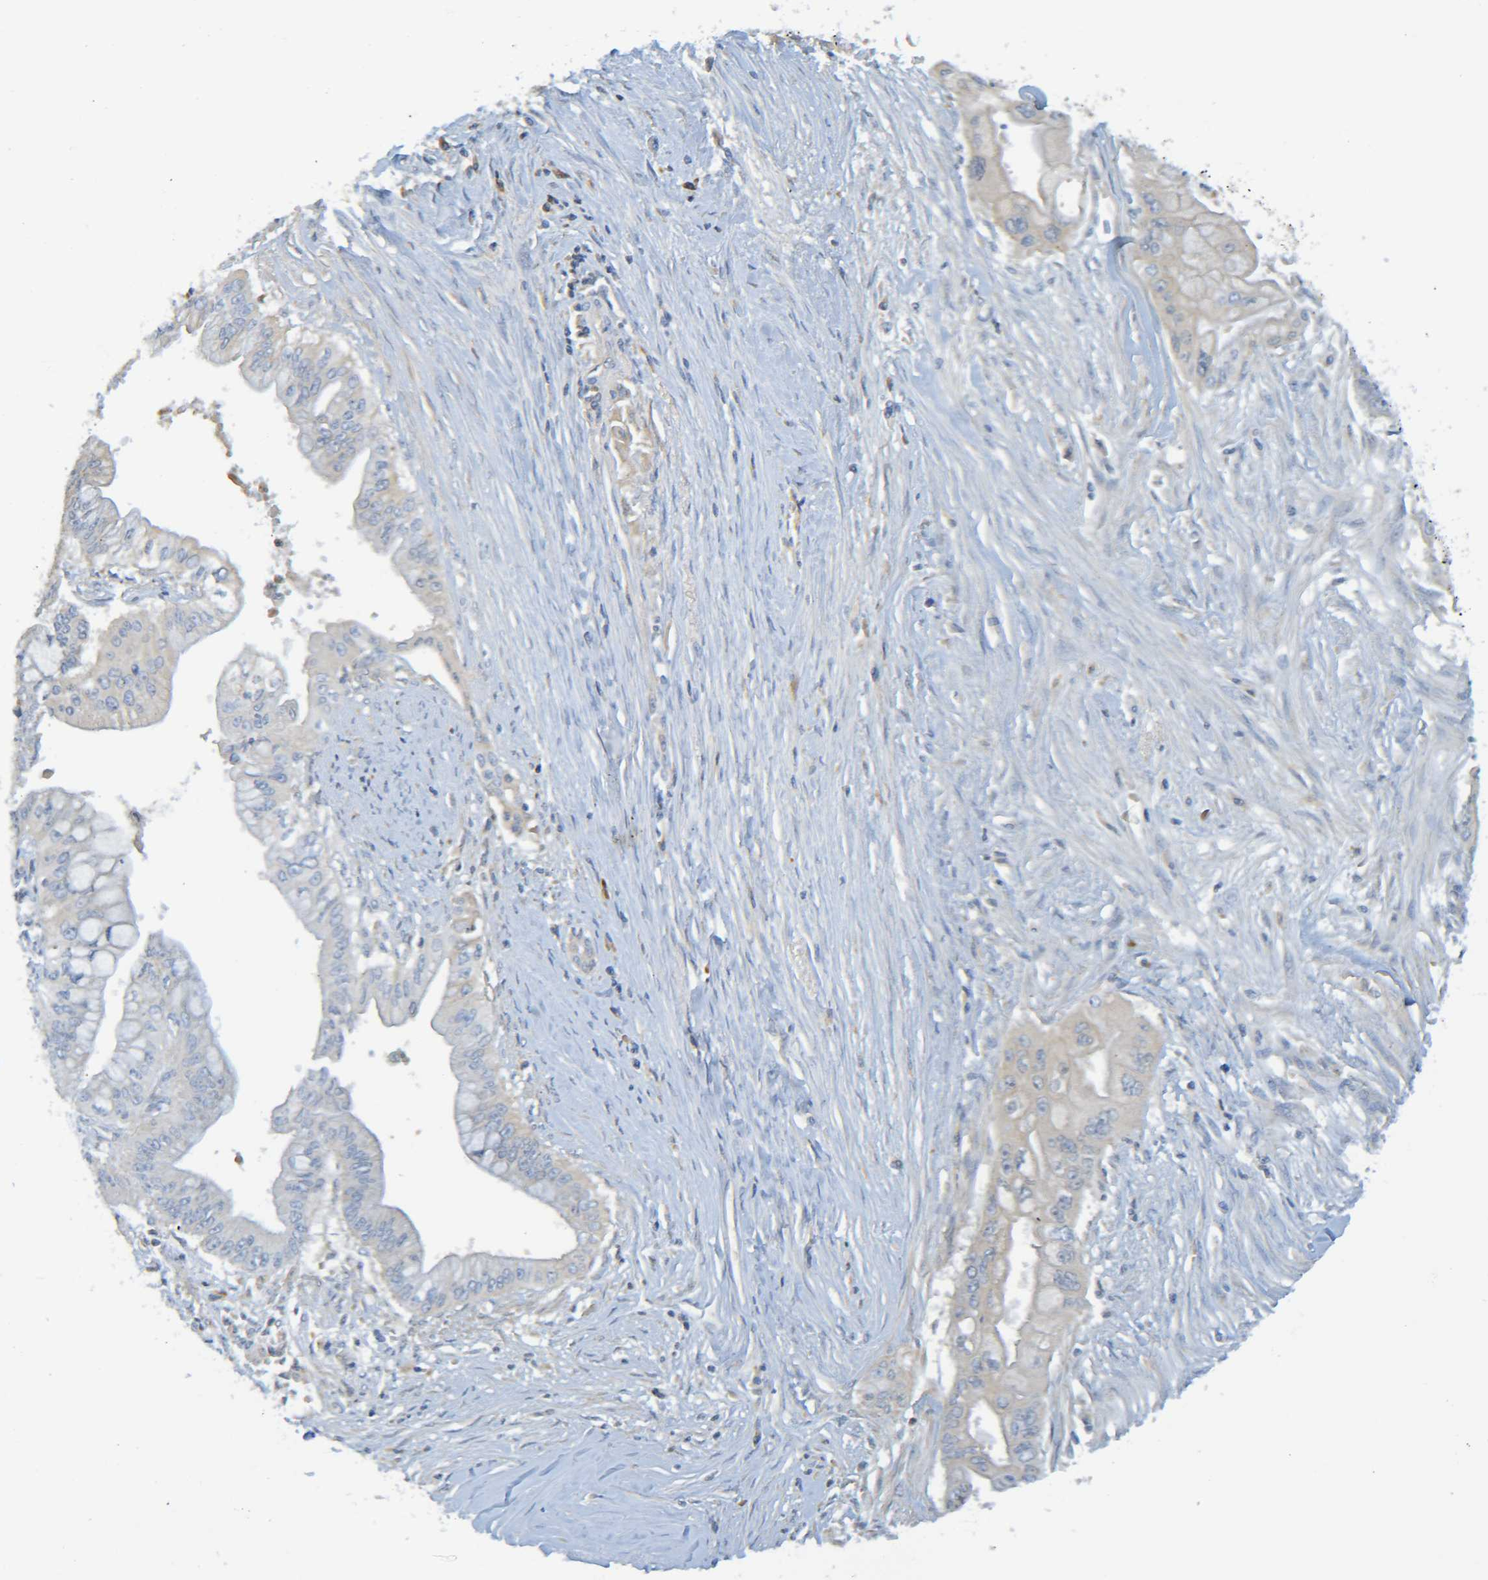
{"staining": {"intensity": "weak", "quantity": "25%-75%", "location": "cytoplasmic/membranous"}, "tissue": "pancreatic cancer", "cell_type": "Tumor cells", "image_type": "cancer", "snomed": [{"axis": "morphology", "description": "Adenocarcinoma, NOS"}, {"axis": "topography", "description": "Pancreas"}], "caption": "A brown stain labels weak cytoplasmic/membranous positivity of a protein in pancreatic adenocarcinoma tumor cells.", "gene": "C1QA", "patient": {"sex": "male", "age": 59}}